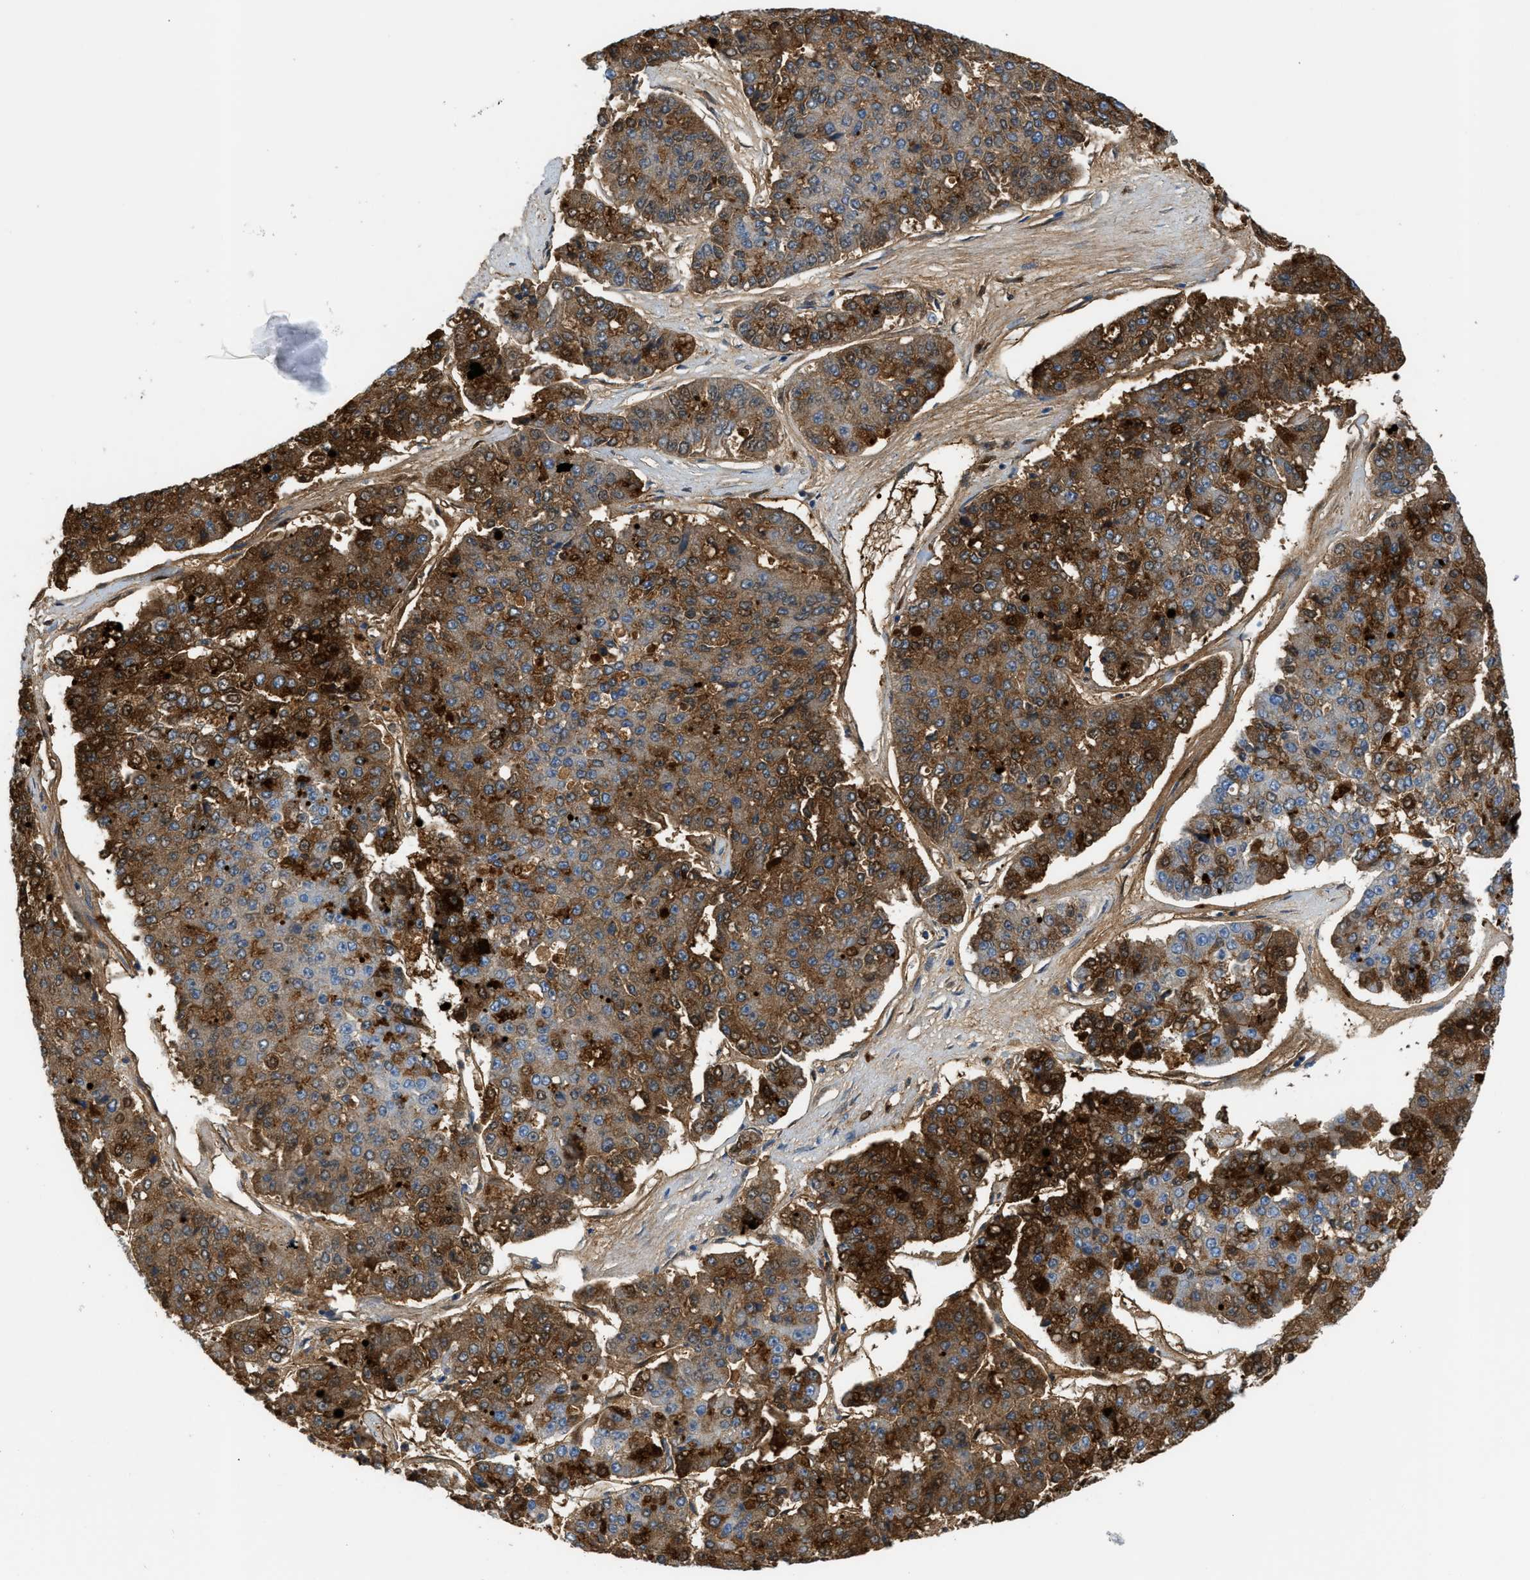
{"staining": {"intensity": "strong", "quantity": ">75%", "location": "cytoplasmic/membranous,nuclear"}, "tissue": "pancreatic cancer", "cell_type": "Tumor cells", "image_type": "cancer", "snomed": [{"axis": "morphology", "description": "Adenocarcinoma, NOS"}, {"axis": "topography", "description": "Pancreas"}], "caption": "The image shows staining of pancreatic cancer, revealing strong cytoplasmic/membranous and nuclear protein positivity (brown color) within tumor cells.", "gene": "CFI", "patient": {"sex": "male", "age": 50}}